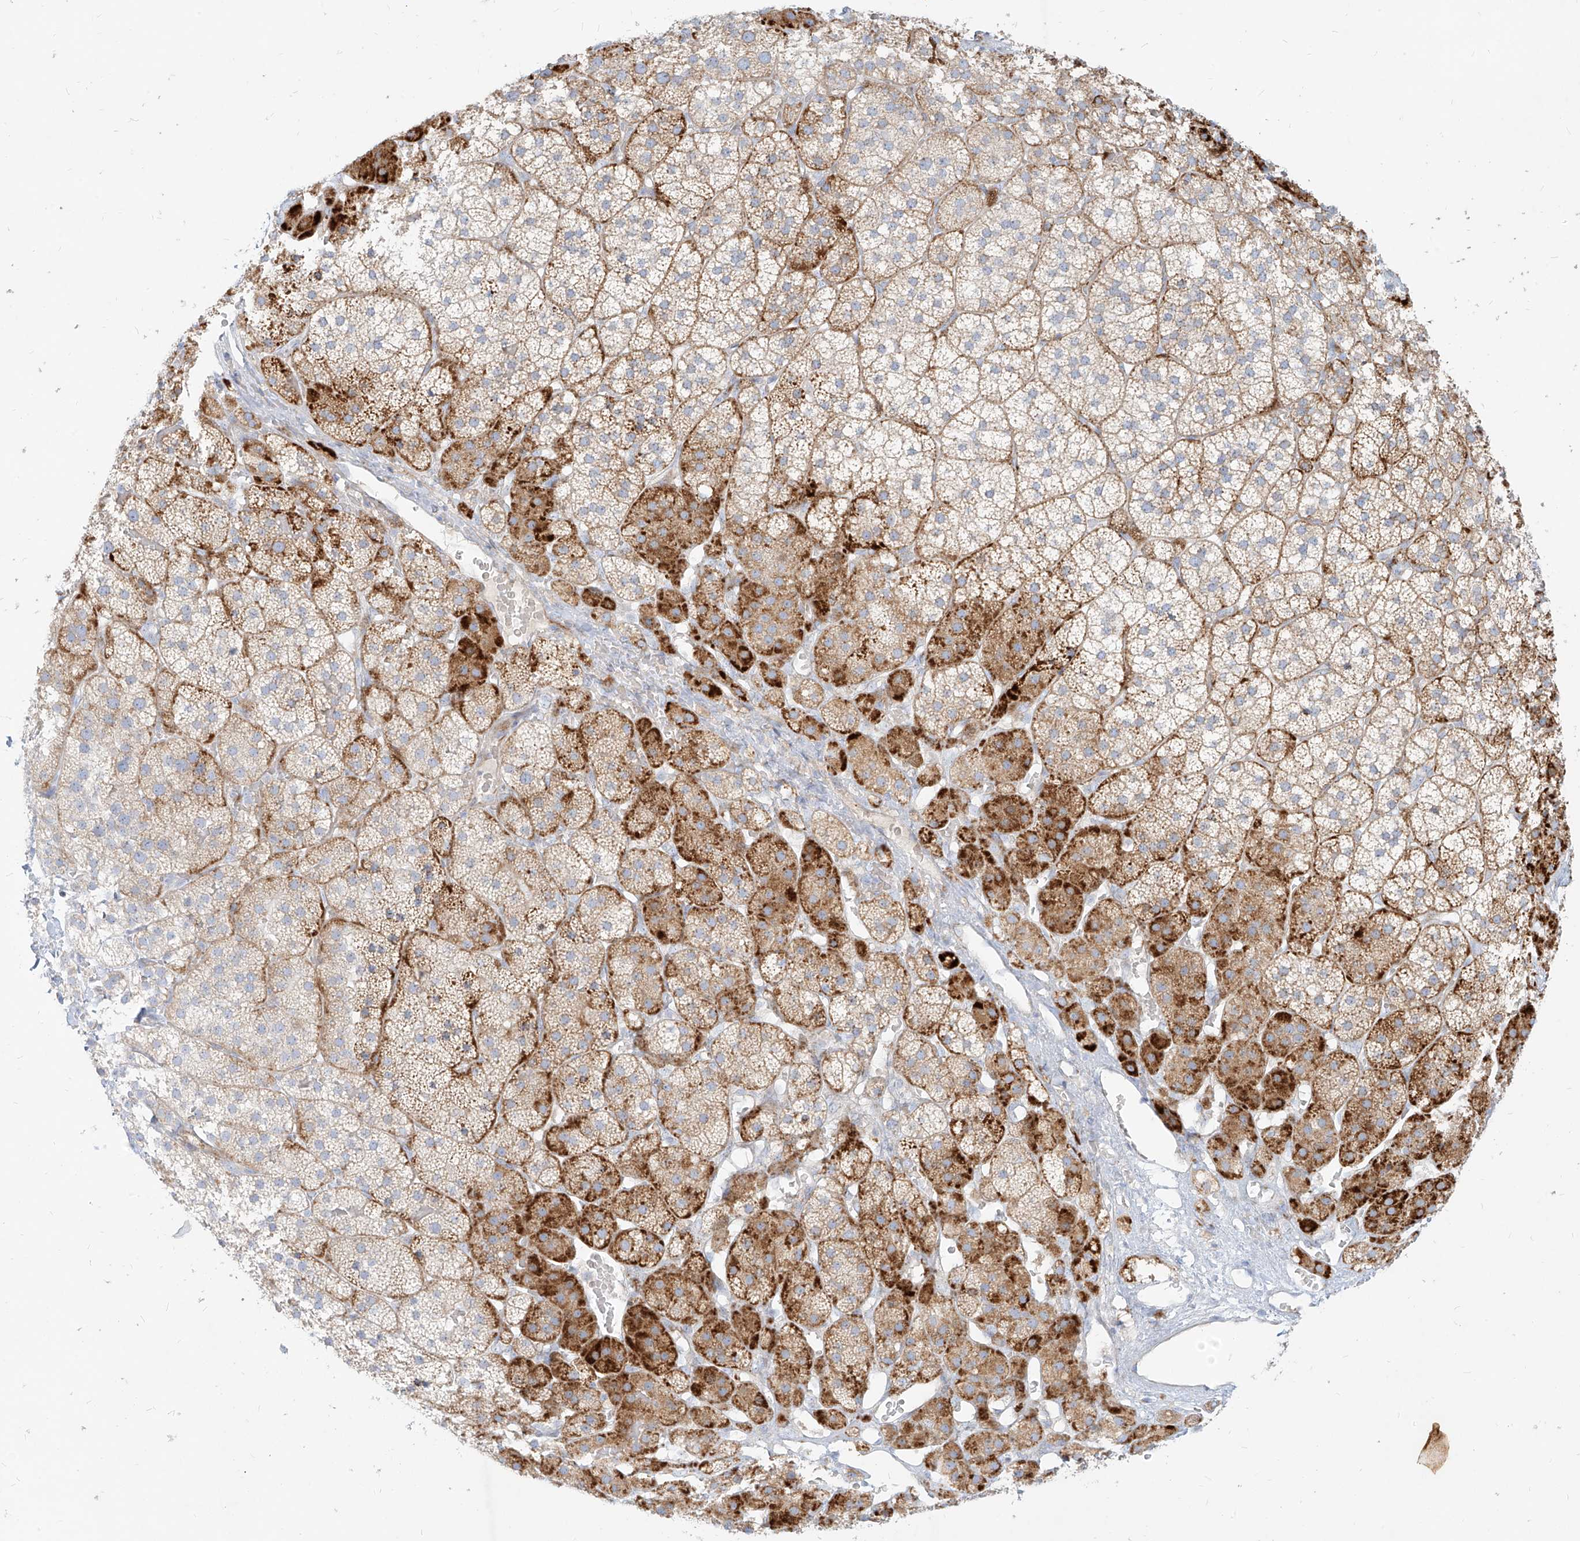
{"staining": {"intensity": "strong", "quantity": "25%-75%", "location": "cytoplasmic/membranous"}, "tissue": "adrenal gland", "cell_type": "Glandular cells", "image_type": "normal", "snomed": [{"axis": "morphology", "description": "Normal tissue, NOS"}, {"axis": "topography", "description": "Adrenal gland"}], "caption": "Immunohistochemistry photomicrograph of benign adrenal gland stained for a protein (brown), which exhibits high levels of strong cytoplasmic/membranous expression in approximately 25%-75% of glandular cells.", "gene": "MTX2", "patient": {"sex": "female", "age": 44}}